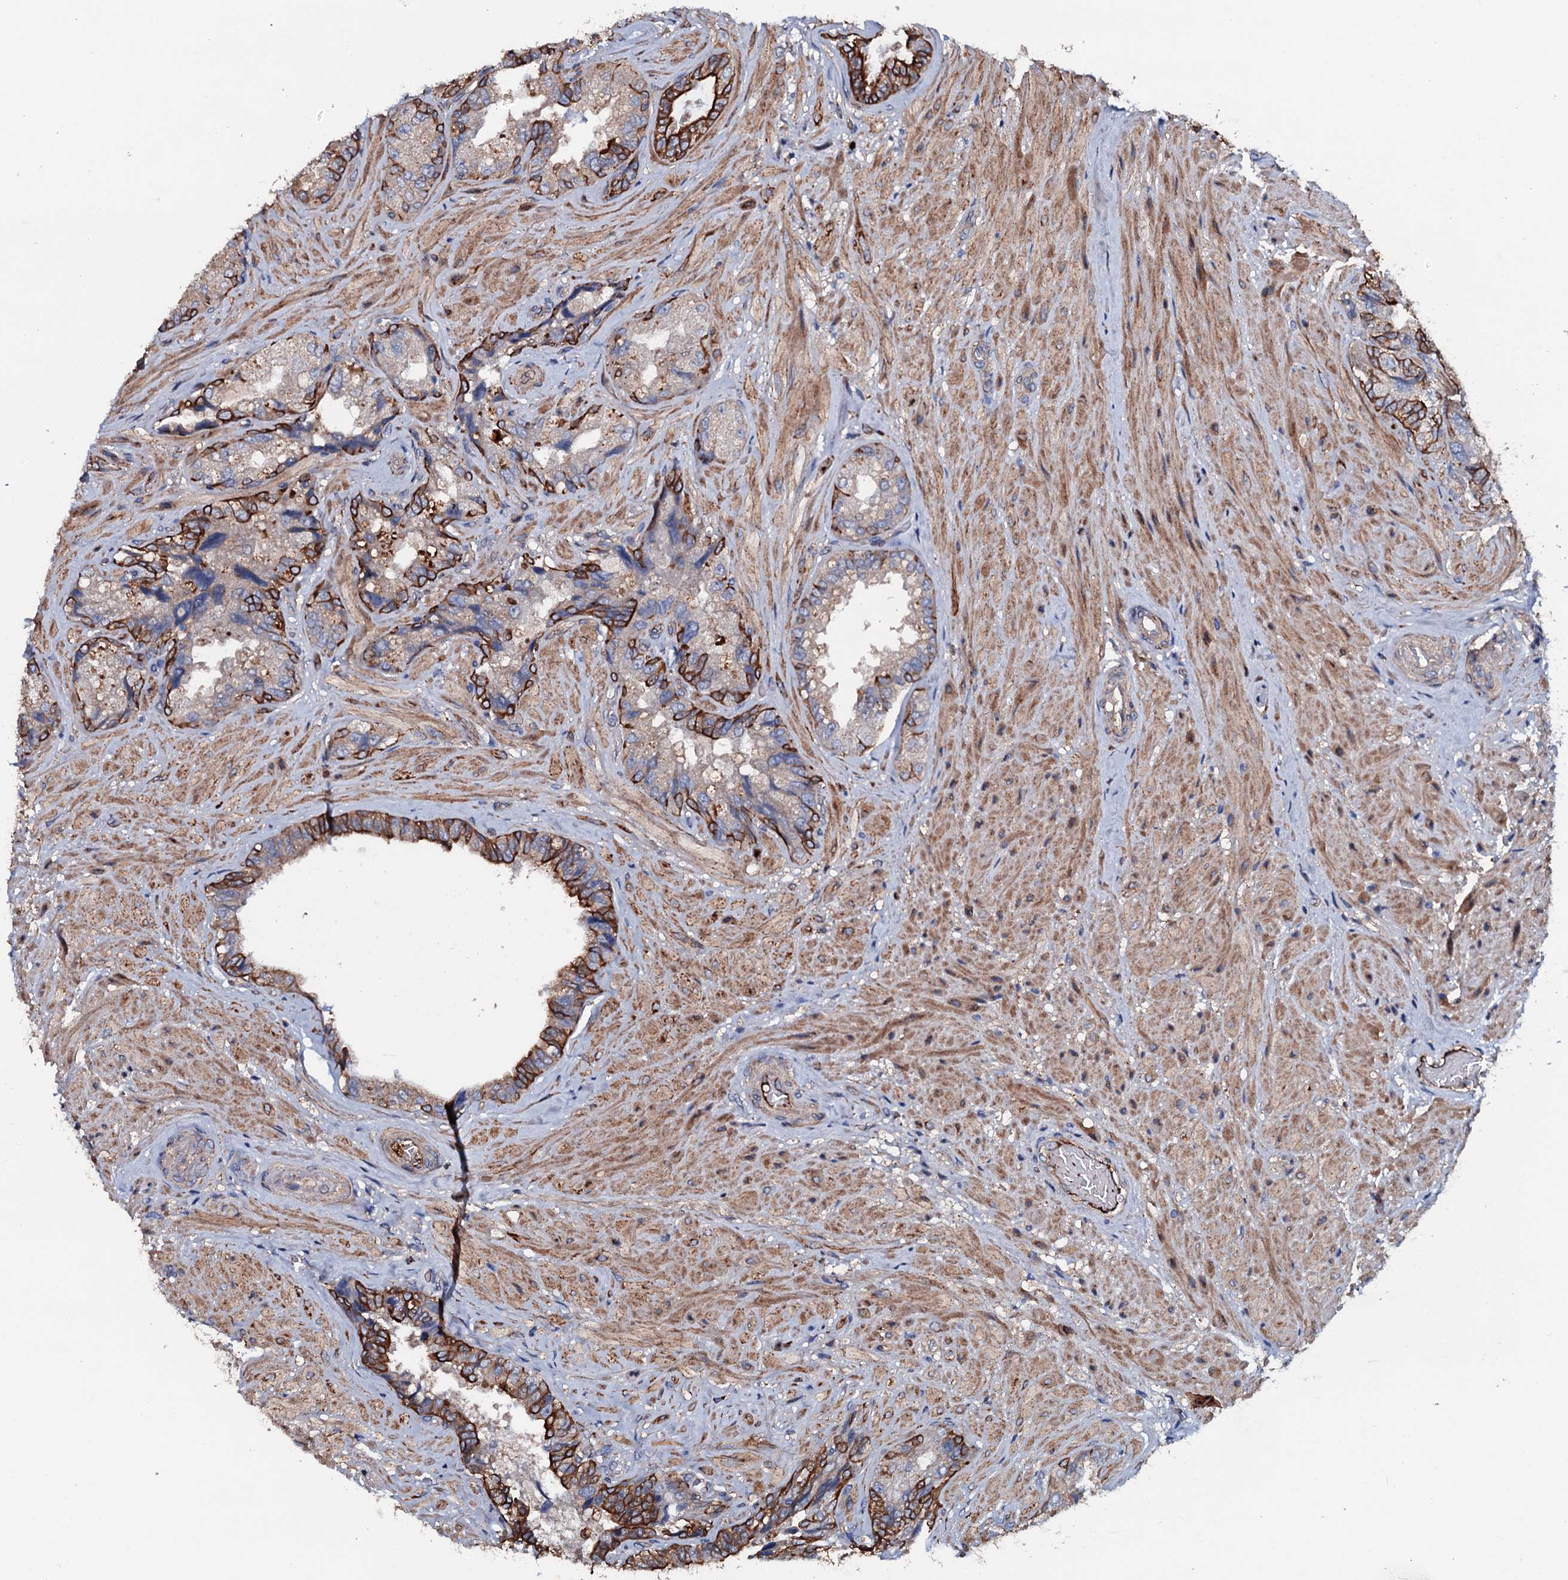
{"staining": {"intensity": "strong", "quantity": ">75%", "location": "cytoplasmic/membranous"}, "tissue": "seminal vesicle", "cell_type": "Glandular cells", "image_type": "normal", "snomed": [{"axis": "morphology", "description": "Normal tissue, NOS"}, {"axis": "topography", "description": "Prostate and seminal vesicle, NOS"}, {"axis": "topography", "description": "Prostate"}, {"axis": "topography", "description": "Seminal veicle"}], "caption": "Seminal vesicle was stained to show a protein in brown. There is high levels of strong cytoplasmic/membranous staining in approximately >75% of glandular cells. (Stains: DAB (3,3'-diaminobenzidine) in brown, nuclei in blue, Microscopy: brightfield microscopy at high magnification).", "gene": "NEK1", "patient": {"sex": "male", "age": 67}}